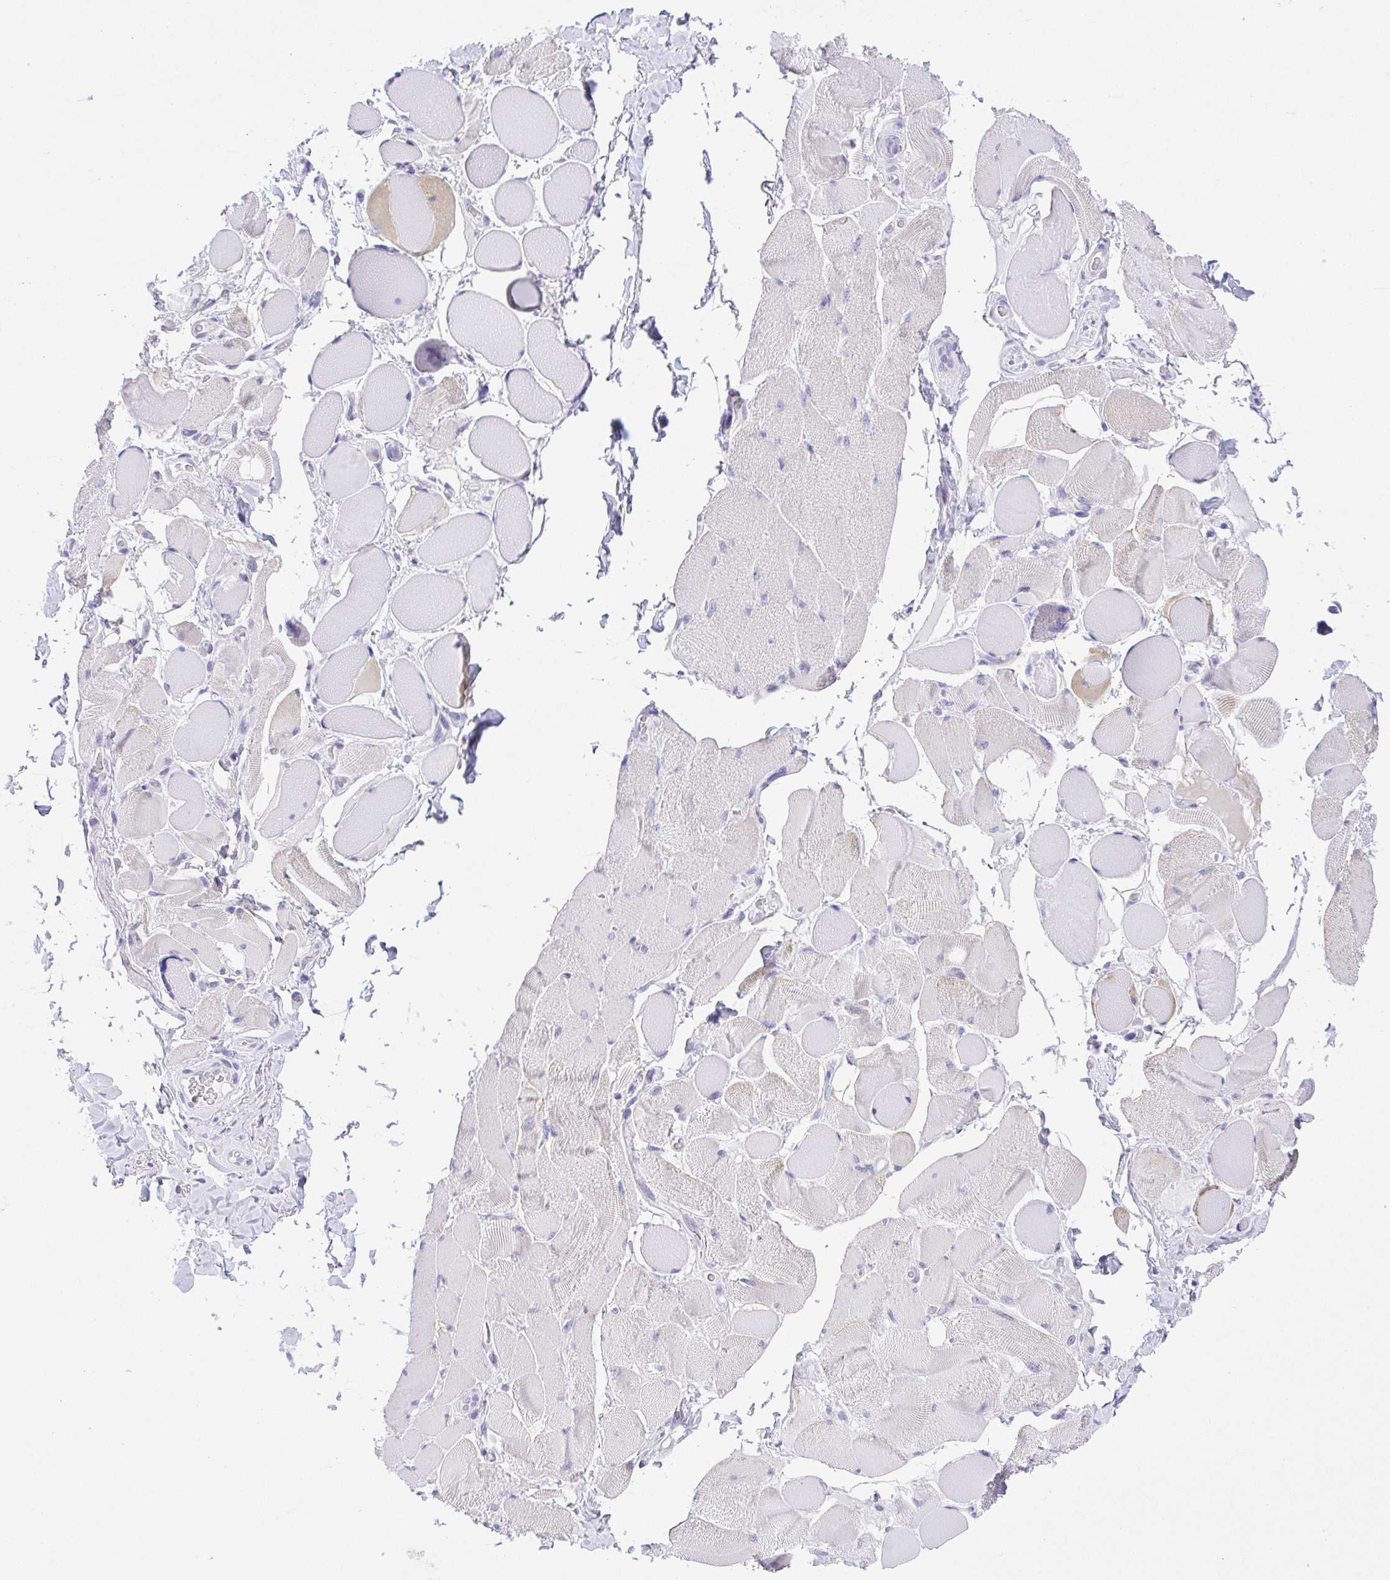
{"staining": {"intensity": "negative", "quantity": "none", "location": "none"}, "tissue": "skeletal muscle", "cell_type": "Myocytes", "image_type": "normal", "snomed": [{"axis": "morphology", "description": "Normal tissue, NOS"}, {"axis": "topography", "description": "Skeletal muscle"}, {"axis": "topography", "description": "Anal"}, {"axis": "topography", "description": "Peripheral nerve tissue"}], "caption": "Myocytes show no significant protein positivity in normal skeletal muscle. (DAB (3,3'-diaminobenzidine) immunohistochemistry visualized using brightfield microscopy, high magnification).", "gene": "LUZP4", "patient": {"sex": "male", "age": 53}}